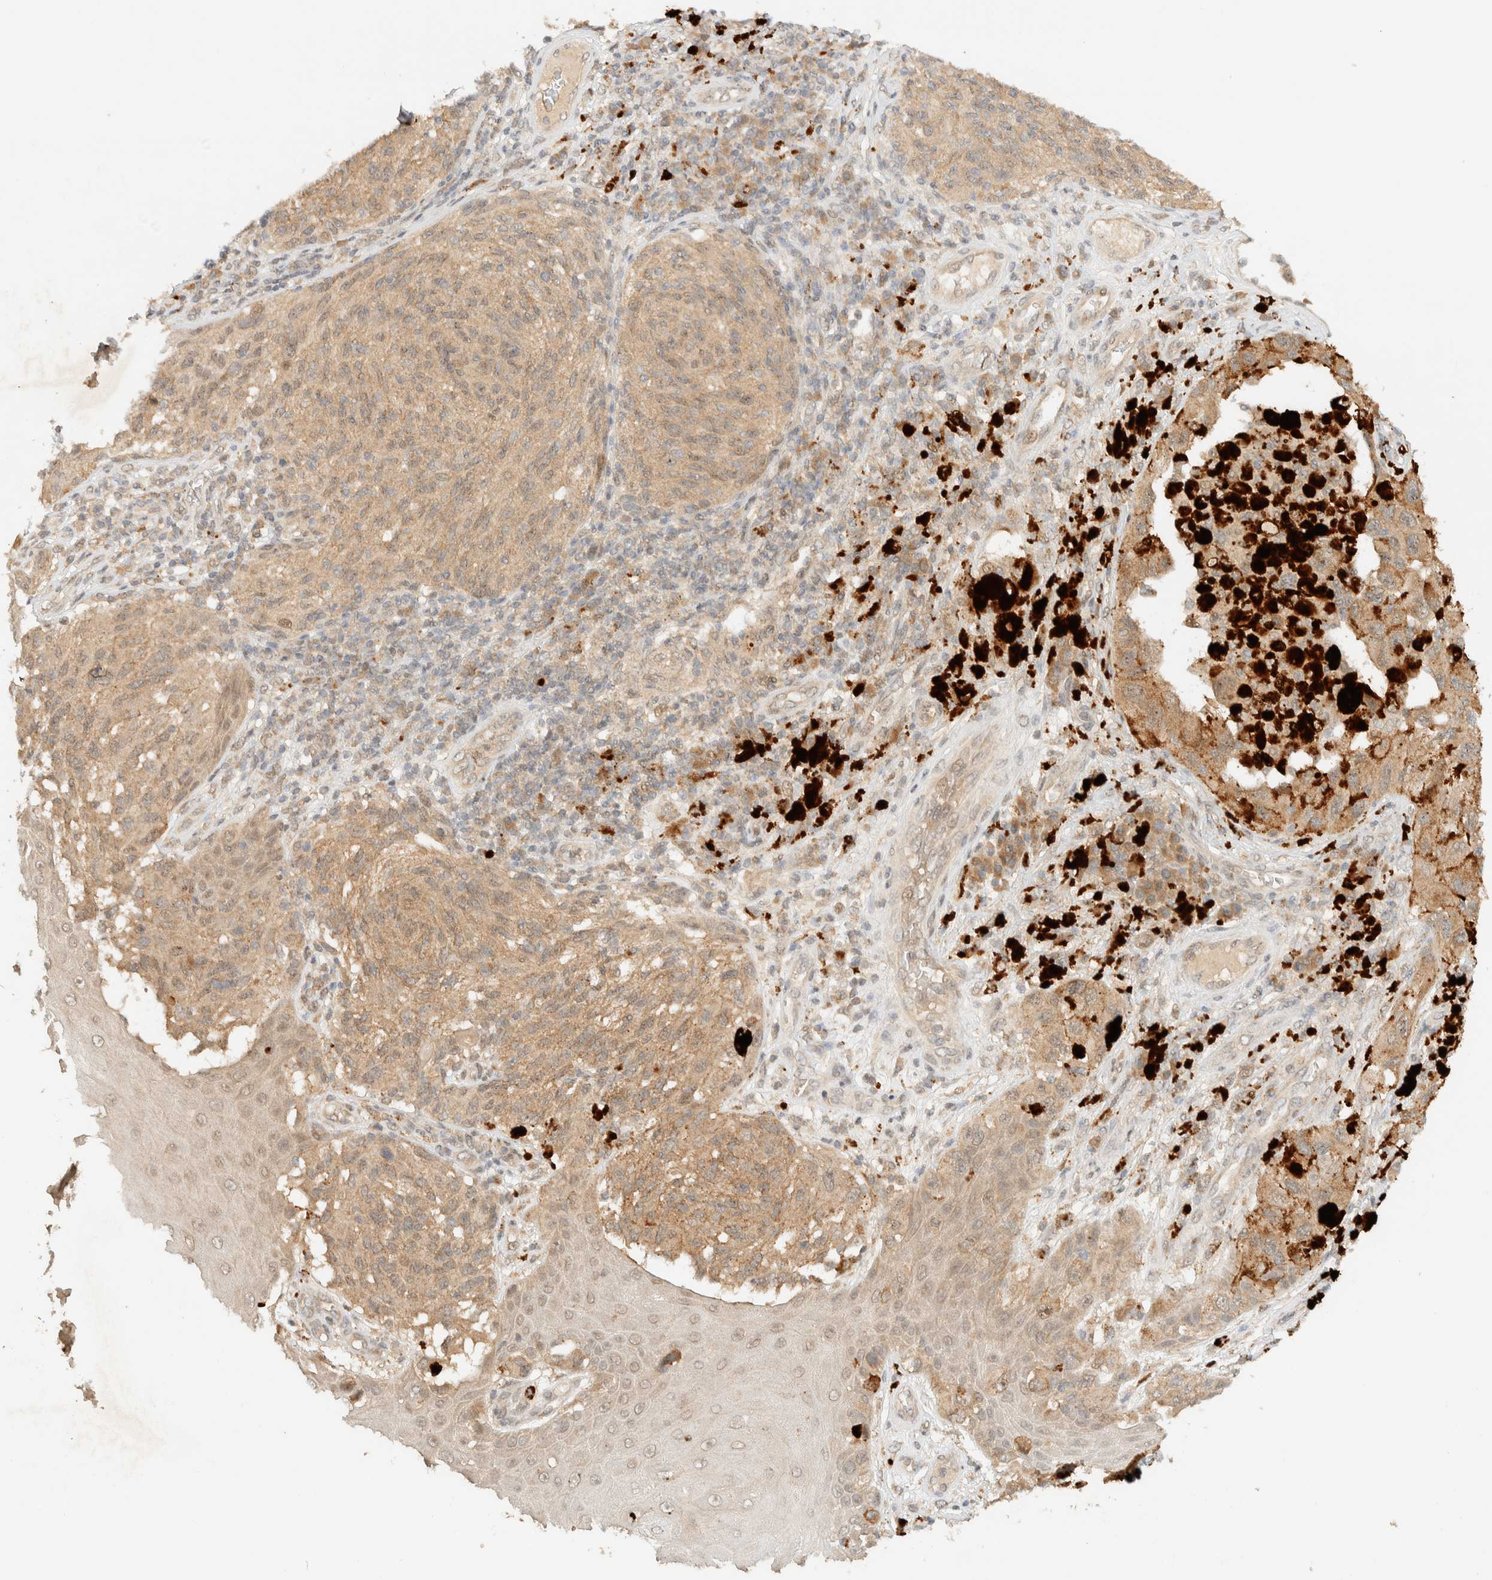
{"staining": {"intensity": "weak", "quantity": ">75%", "location": "cytoplasmic/membranous"}, "tissue": "melanoma", "cell_type": "Tumor cells", "image_type": "cancer", "snomed": [{"axis": "morphology", "description": "Malignant melanoma, NOS"}, {"axis": "topography", "description": "Skin"}], "caption": "A brown stain highlights weak cytoplasmic/membranous positivity of a protein in malignant melanoma tumor cells.", "gene": "ZBTB34", "patient": {"sex": "female", "age": 73}}